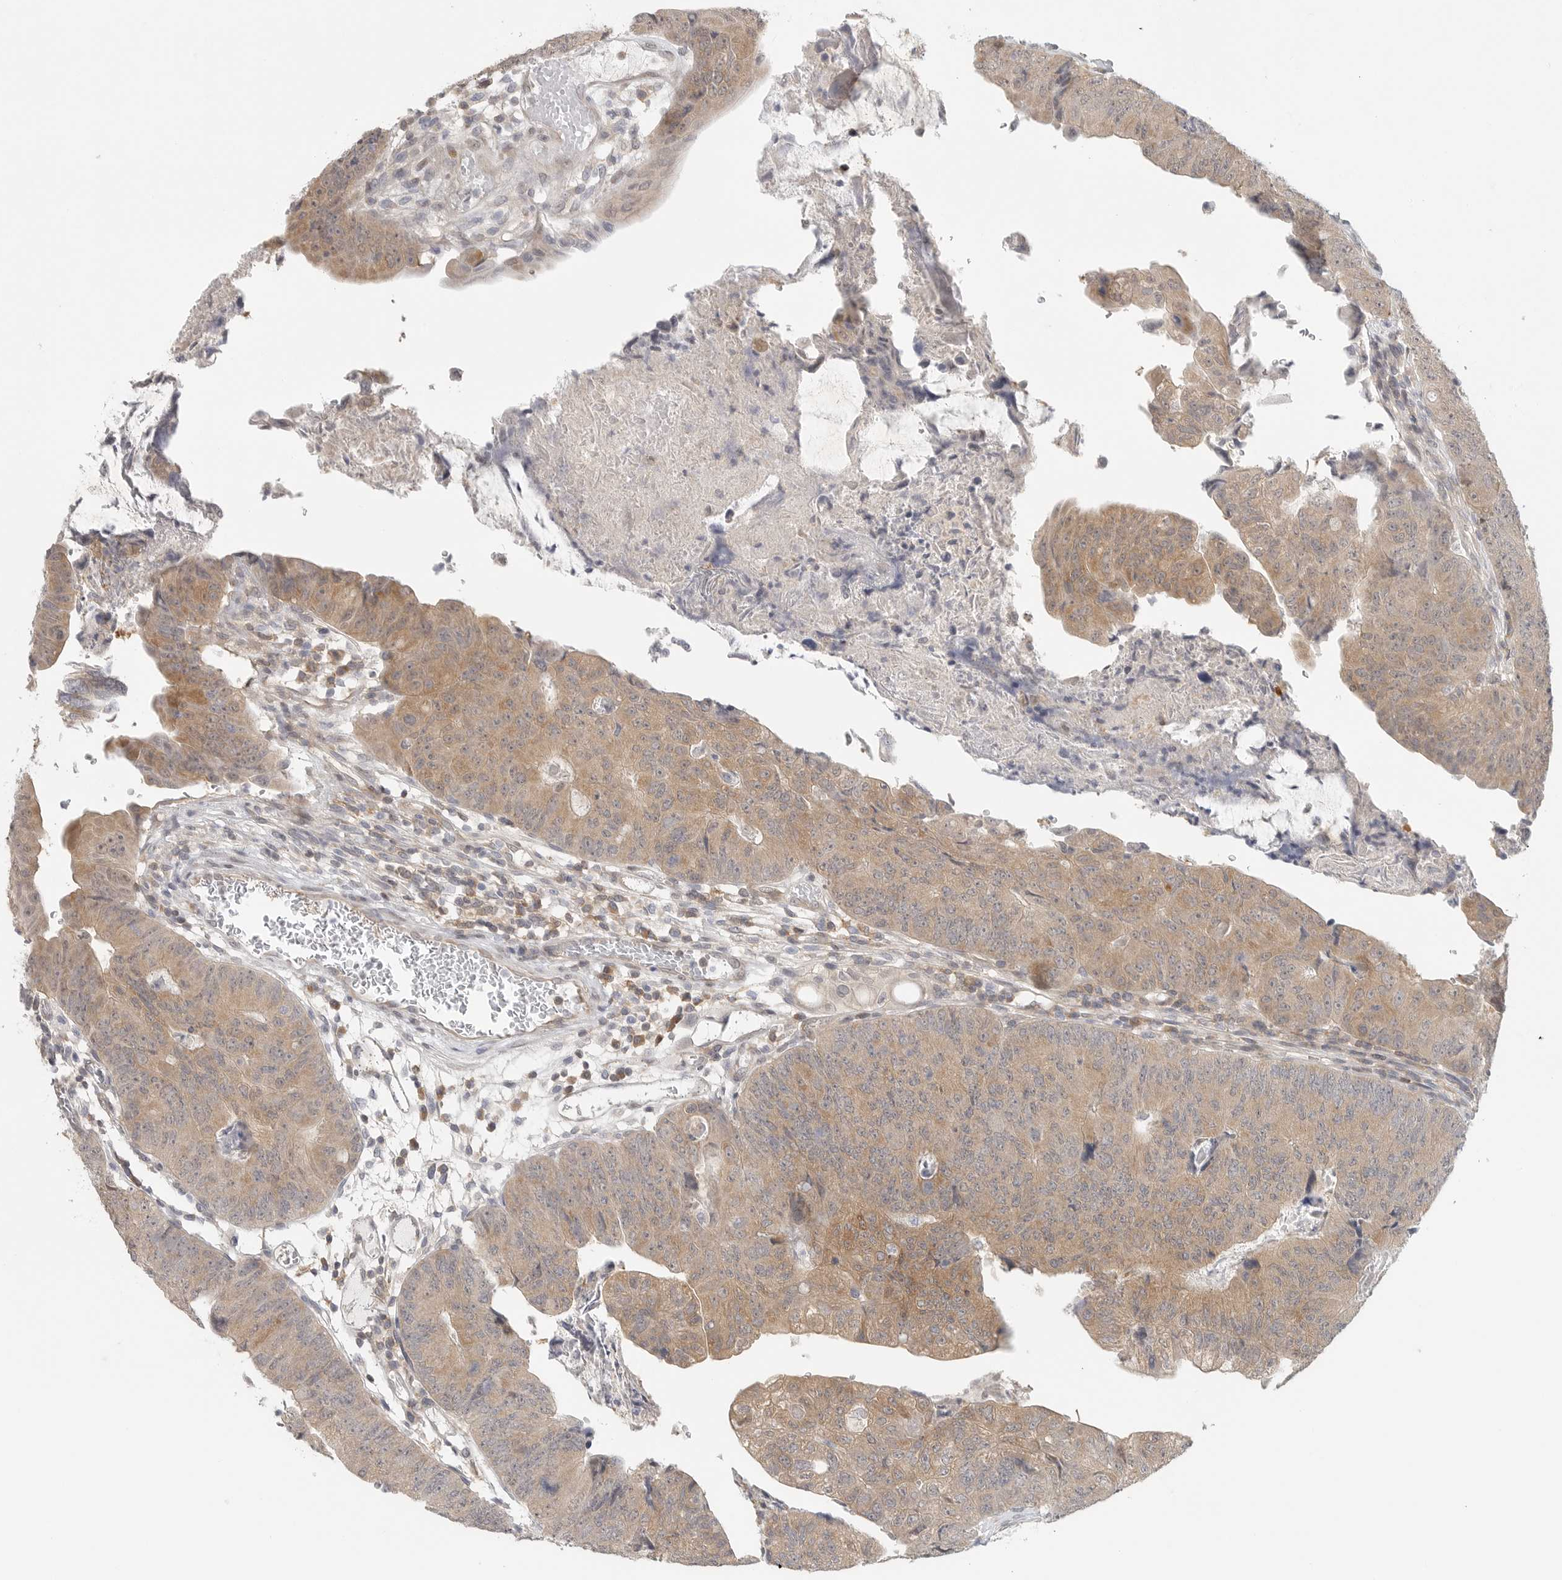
{"staining": {"intensity": "moderate", "quantity": "25%-75%", "location": "cytoplasmic/membranous"}, "tissue": "colorectal cancer", "cell_type": "Tumor cells", "image_type": "cancer", "snomed": [{"axis": "morphology", "description": "Adenocarcinoma, NOS"}, {"axis": "topography", "description": "Colon"}], "caption": "Tumor cells exhibit medium levels of moderate cytoplasmic/membranous staining in about 25%-75% of cells in human colorectal adenocarcinoma. Nuclei are stained in blue.", "gene": "HDAC6", "patient": {"sex": "female", "age": 67}}